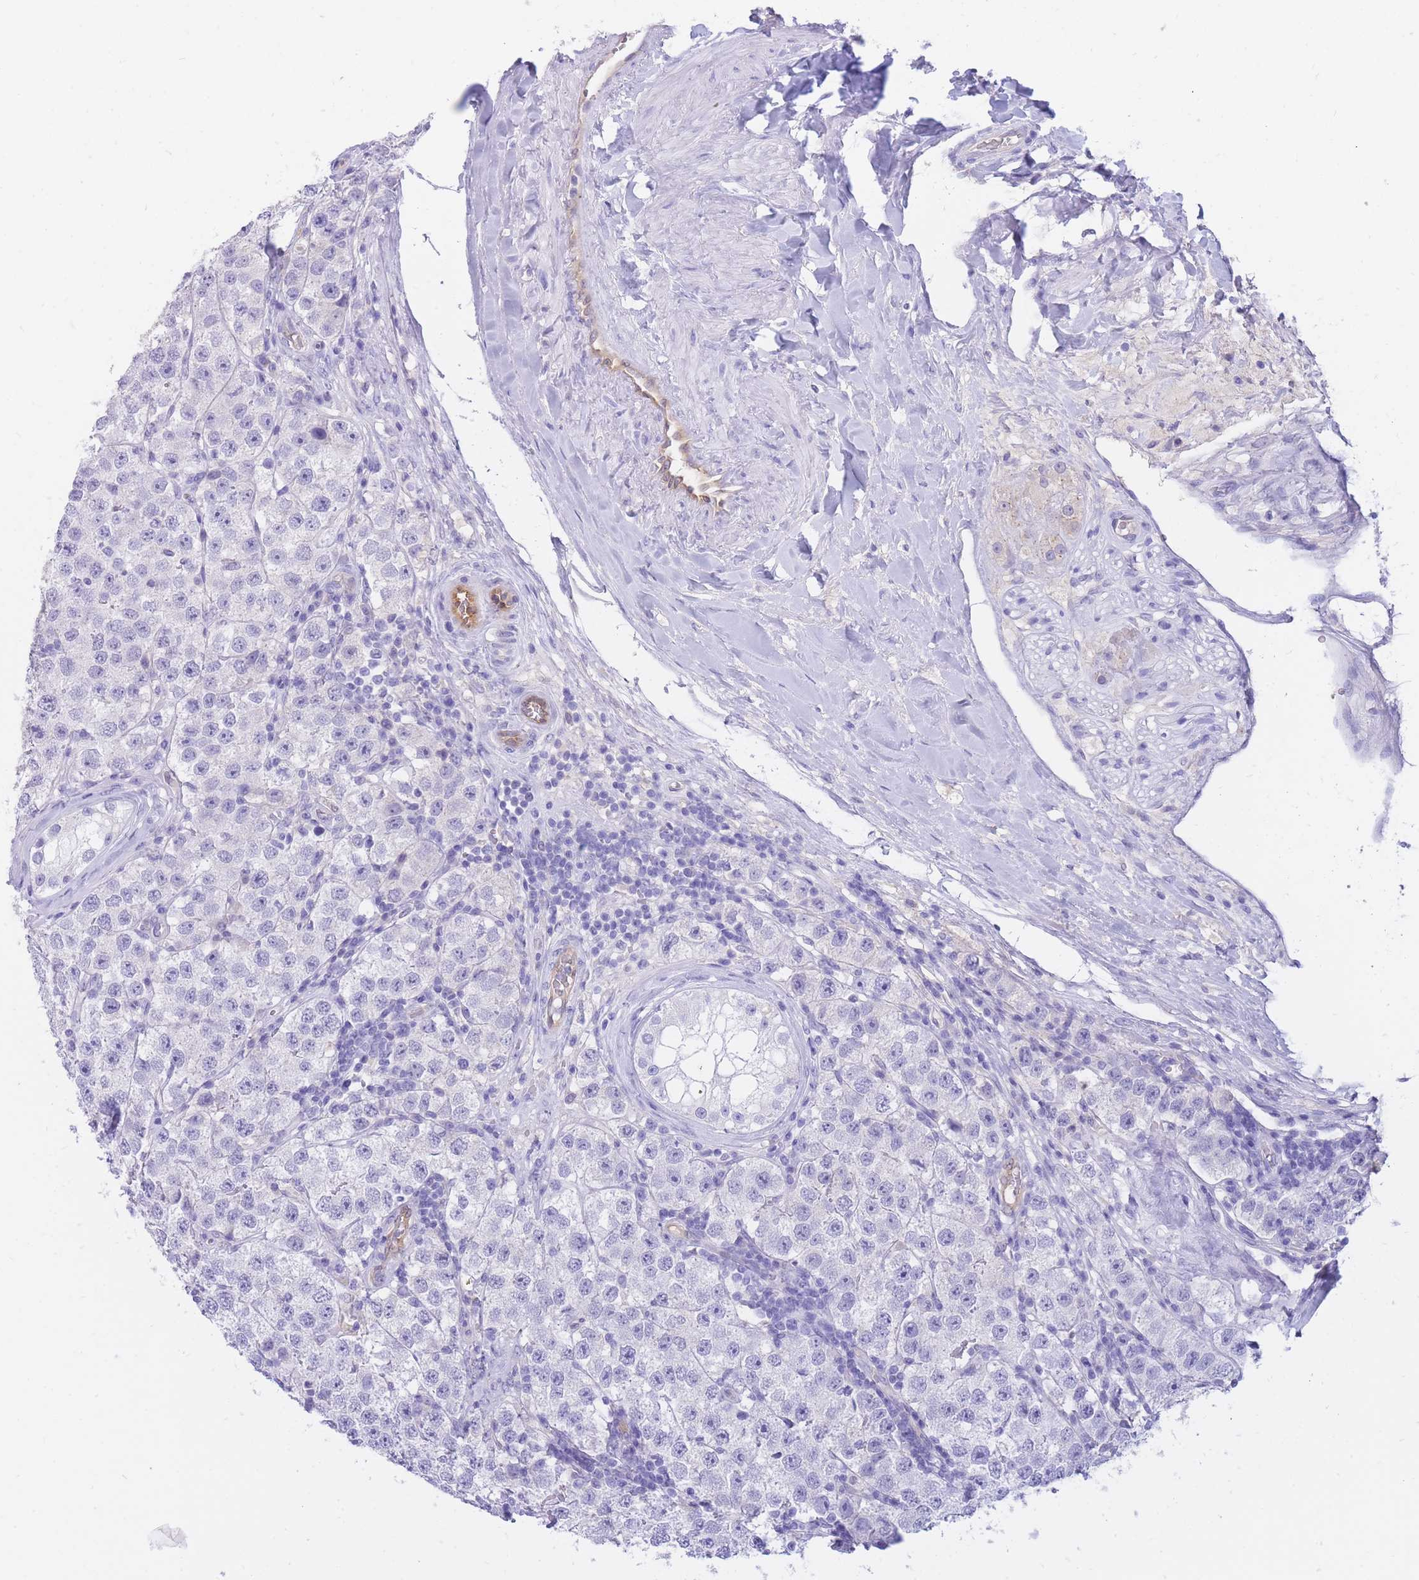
{"staining": {"intensity": "negative", "quantity": "none", "location": "none"}, "tissue": "testis cancer", "cell_type": "Tumor cells", "image_type": "cancer", "snomed": [{"axis": "morphology", "description": "Seminoma, NOS"}, {"axis": "topography", "description": "Testis"}], "caption": "Immunohistochemical staining of human seminoma (testis) reveals no significant expression in tumor cells.", "gene": "SULT1A1", "patient": {"sex": "male", "age": 34}}